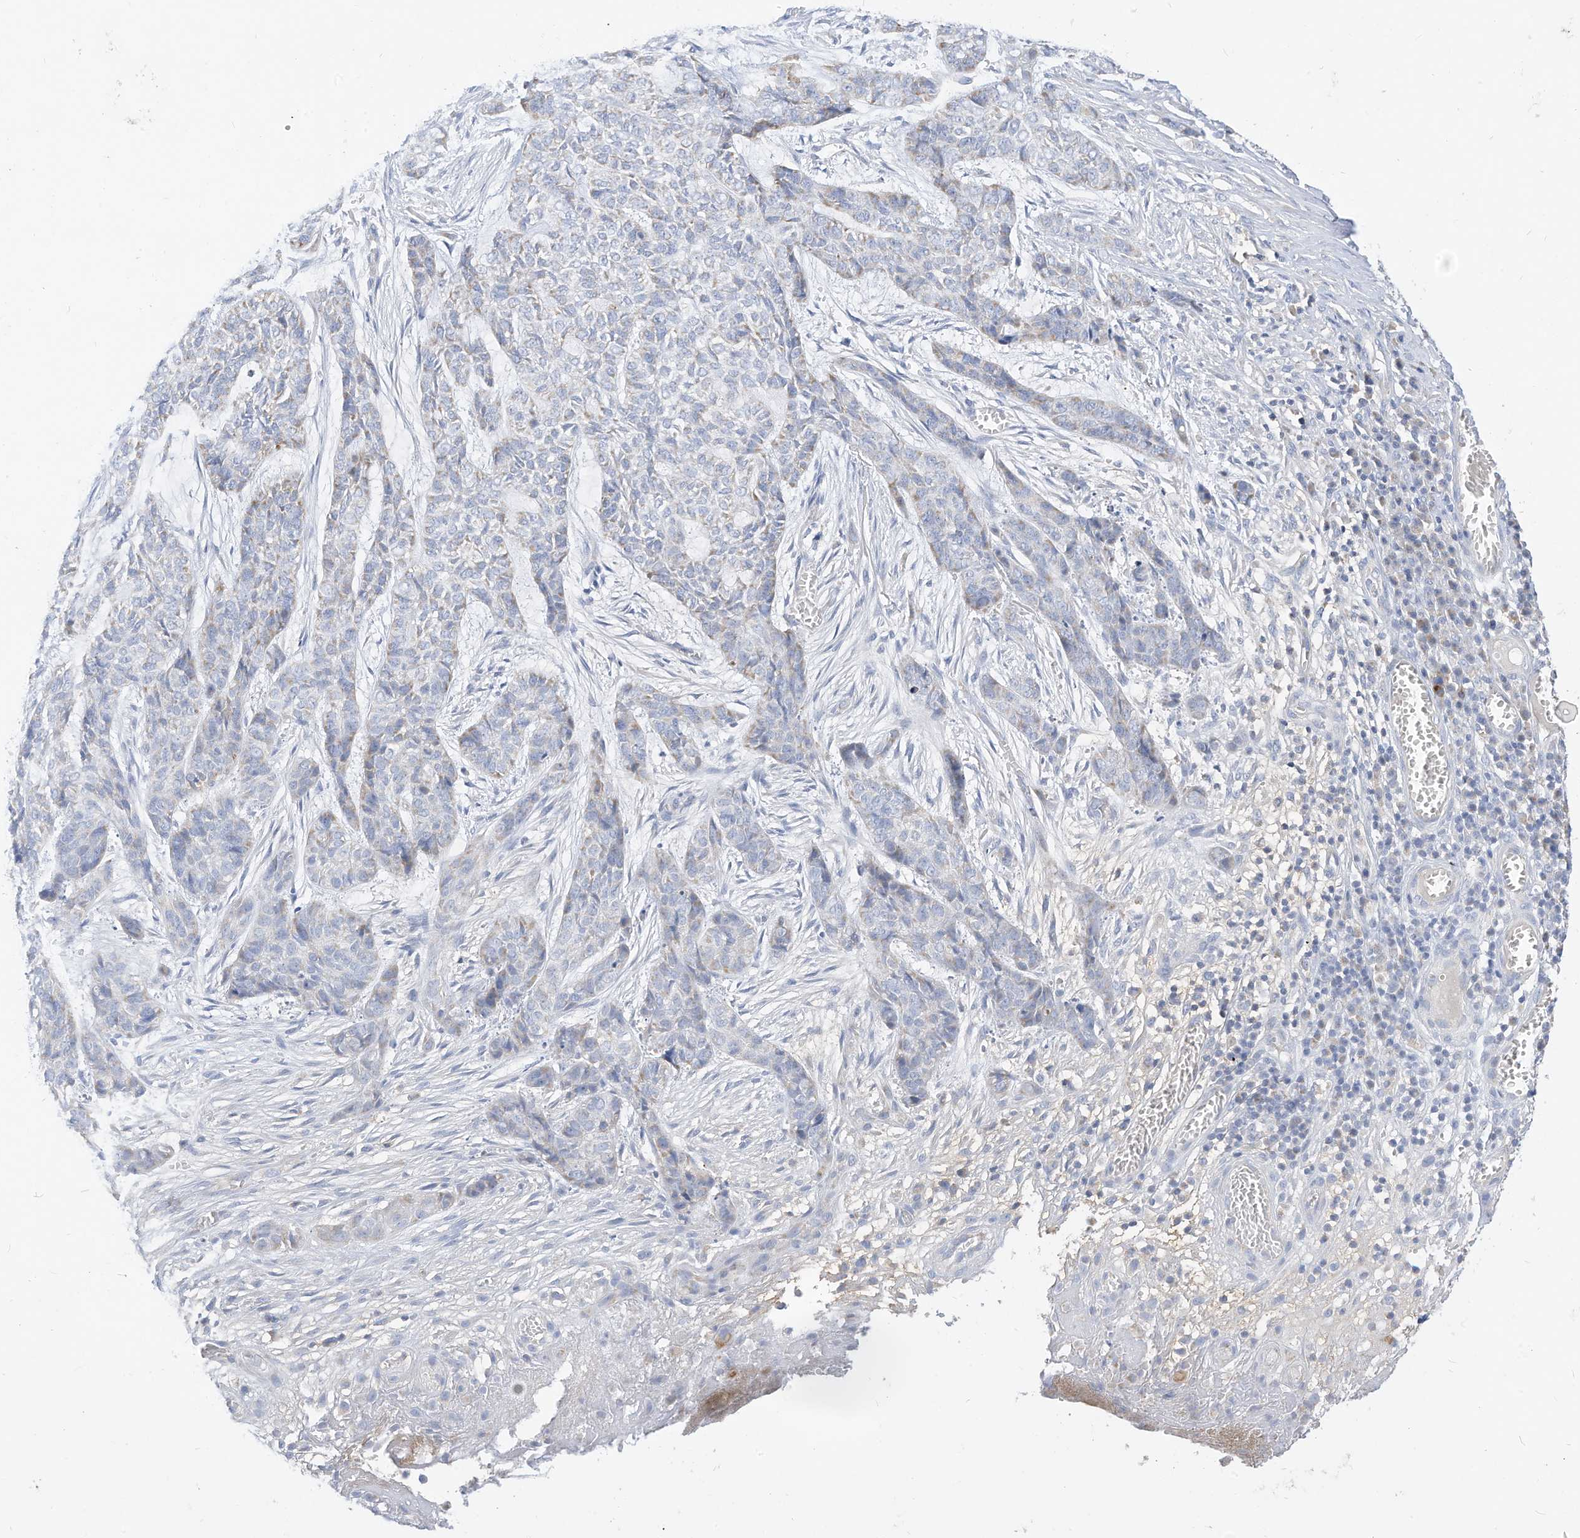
{"staining": {"intensity": "negative", "quantity": "none", "location": "none"}, "tissue": "skin cancer", "cell_type": "Tumor cells", "image_type": "cancer", "snomed": [{"axis": "morphology", "description": "Basal cell carcinoma"}, {"axis": "topography", "description": "Skin"}], "caption": "This is a micrograph of IHC staining of skin basal cell carcinoma, which shows no staining in tumor cells. The staining is performed using DAB (3,3'-diaminobenzidine) brown chromogen with nuclei counter-stained in using hematoxylin.", "gene": "RHOH", "patient": {"sex": "female", "age": 64}}